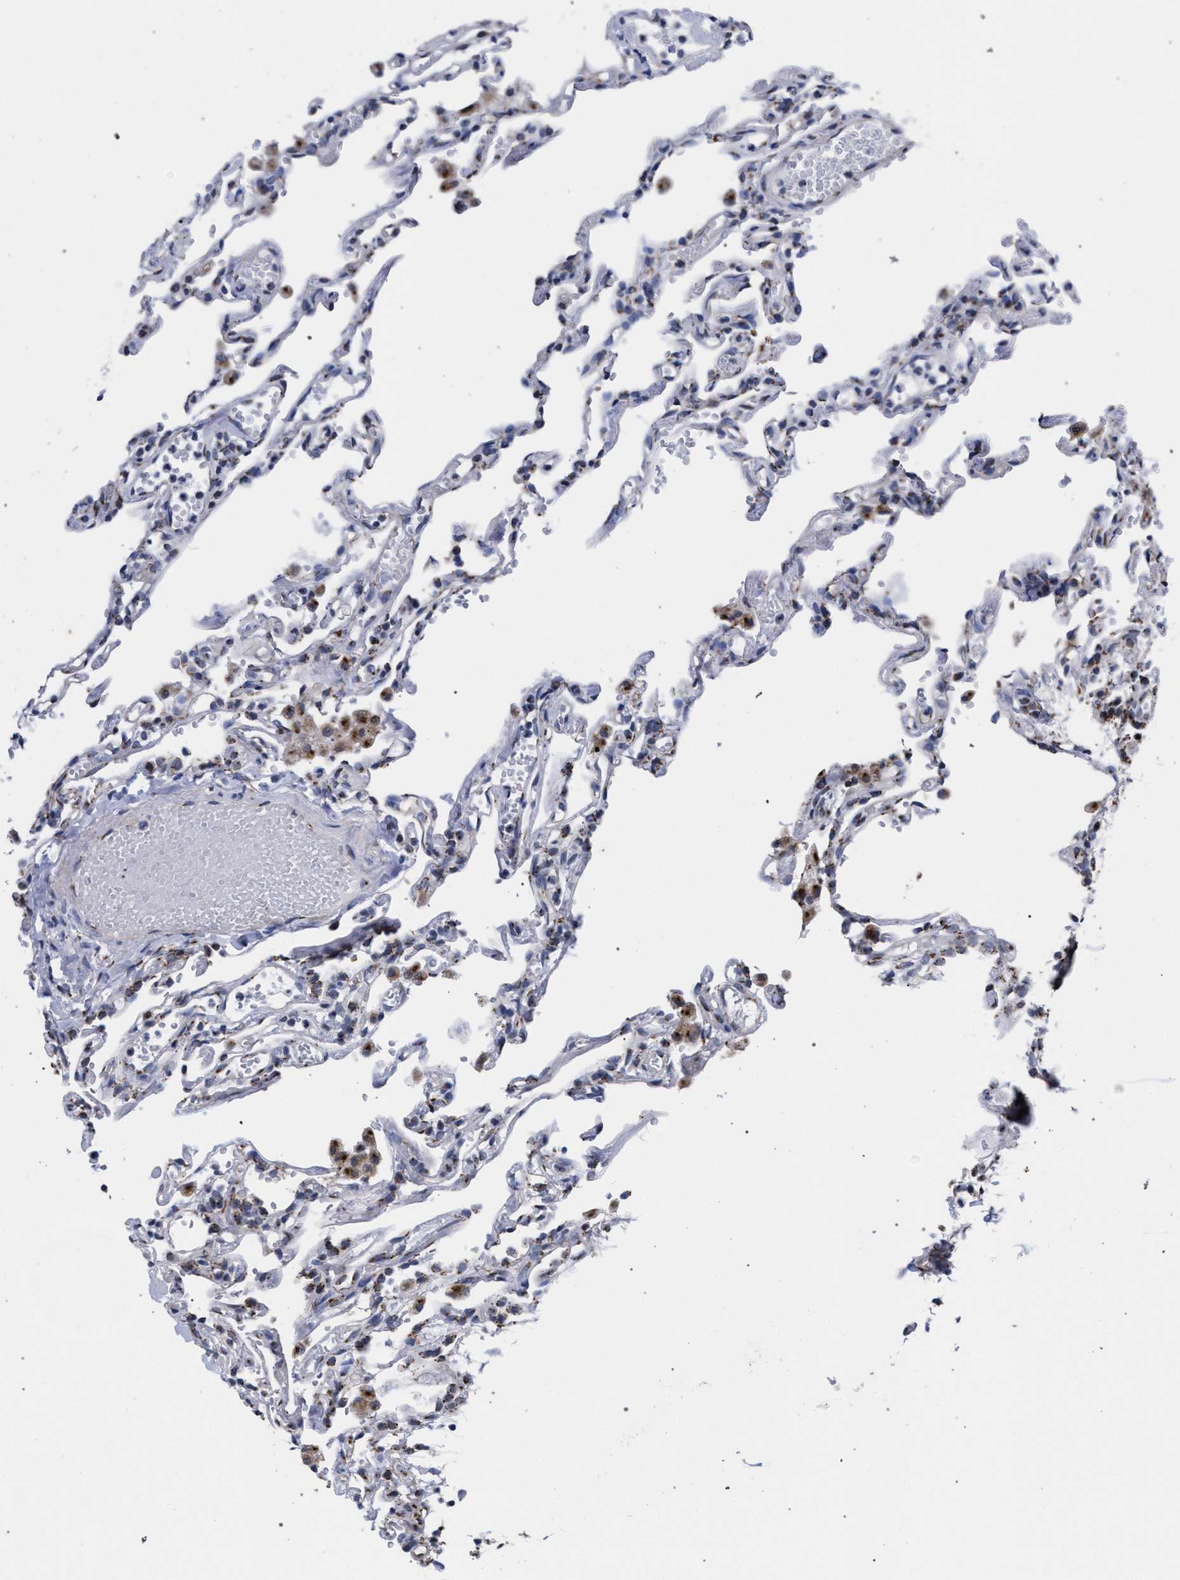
{"staining": {"intensity": "negative", "quantity": "none", "location": "none"}, "tissue": "lung", "cell_type": "Alveolar cells", "image_type": "normal", "snomed": [{"axis": "morphology", "description": "Normal tissue, NOS"}, {"axis": "topography", "description": "Lung"}], "caption": "Immunohistochemistry (IHC) of unremarkable lung reveals no positivity in alveolar cells.", "gene": "GOLGA2", "patient": {"sex": "male", "age": 21}}